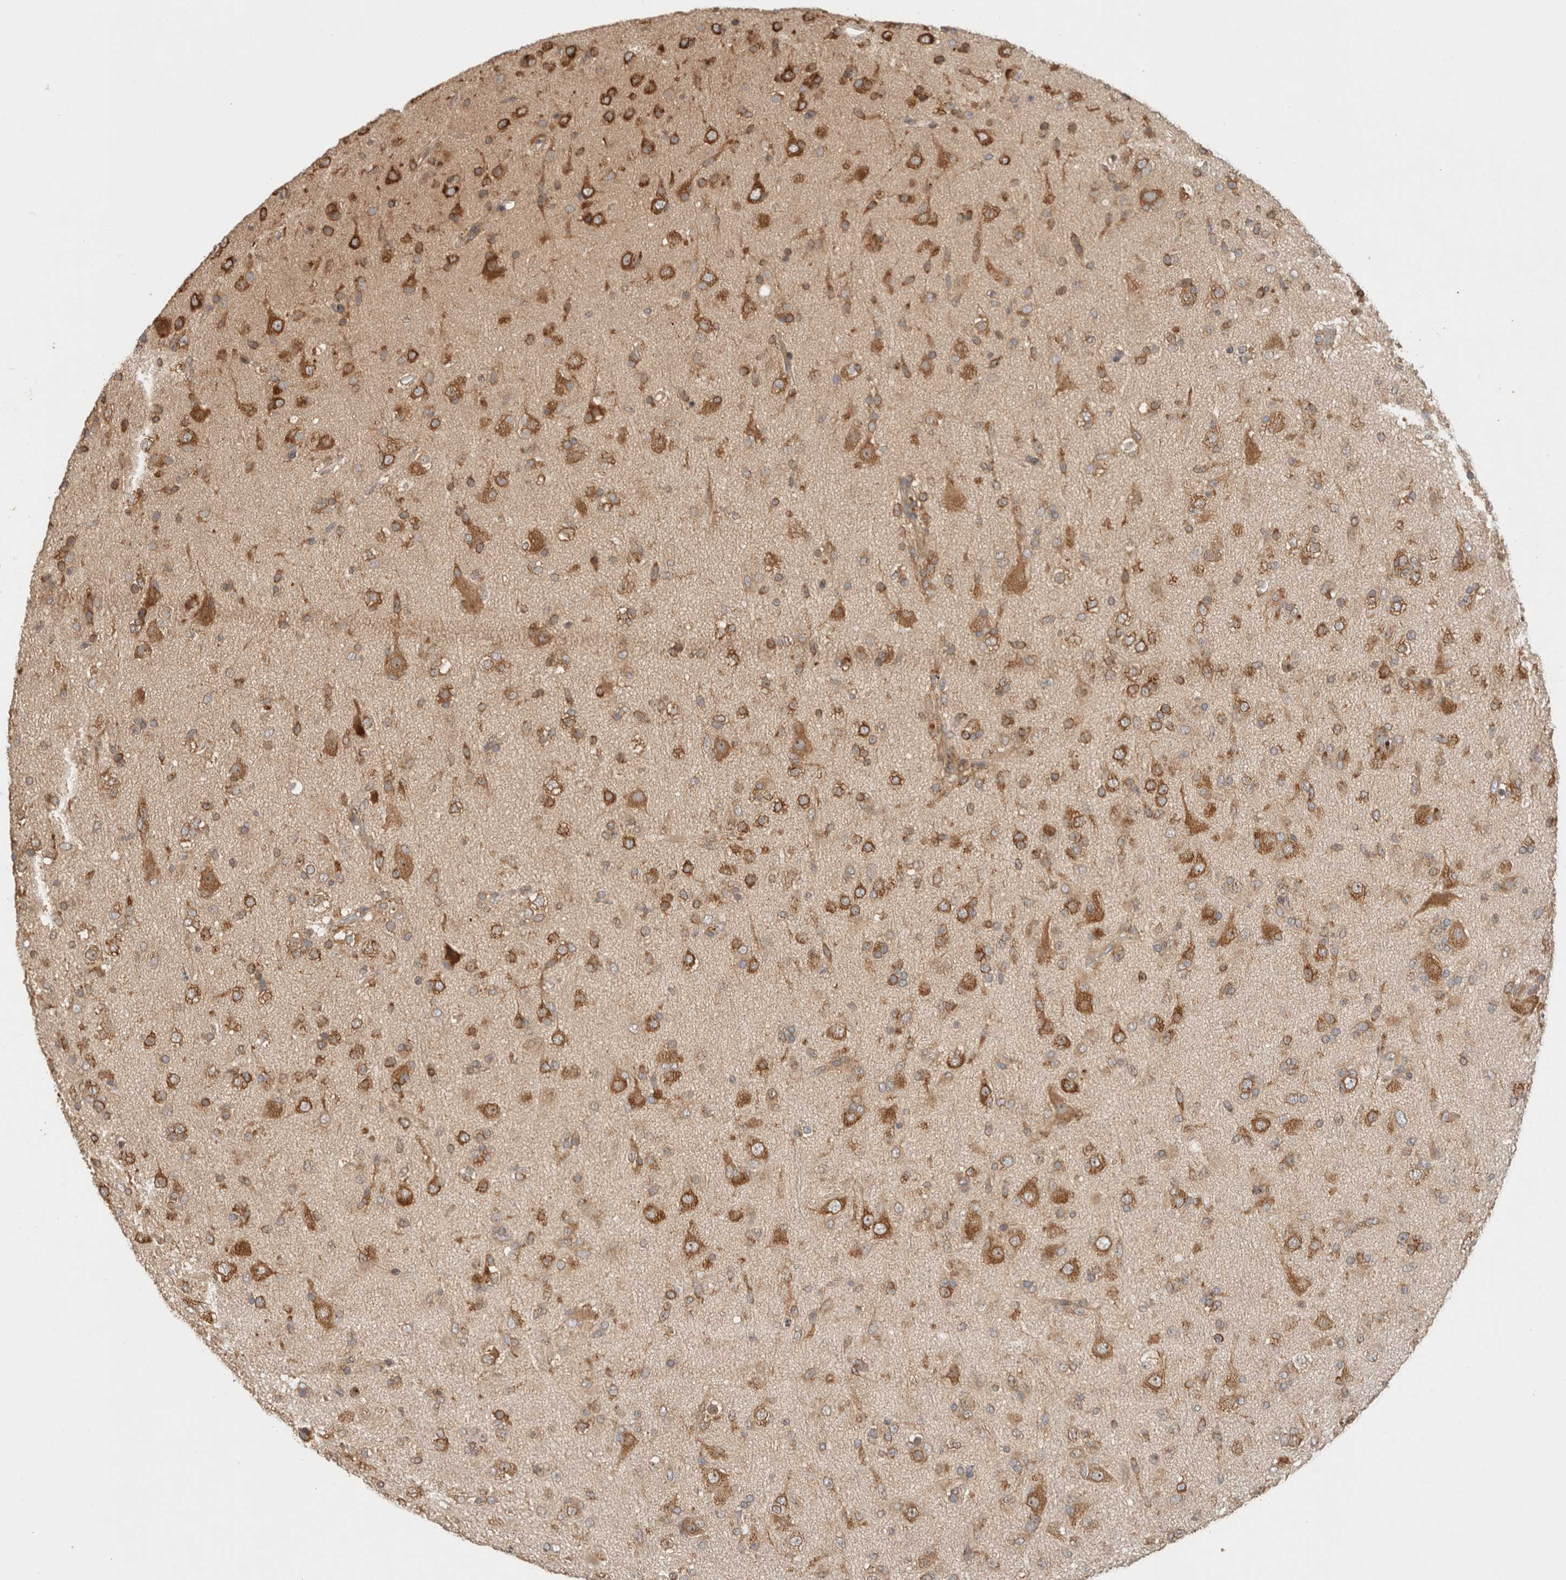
{"staining": {"intensity": "moderate", "quantity": ">75%", "location": "cytoplasmic/membranous"}, "tissue": "glioma", "cell_type": "Tumor cells", "image_type": "cancer", "snomed": [{"axis": "morphology", "description": "Glioma, malignant, Low grade"}, {"axis": "topography", "description": "Brain"}], "caption": "High-magnification brightfield microscopy of low-grade glioma (malignant) stained with DAB (brown) and counterstained with hematoxylin (blue). tumor cells exhibit moderate cytoplasmic/membranous staining is appreciated in approximately>75% of cells. The protein of interest is stained brown, and the nuclei are stained in blue (DAB IHC with brightfield microscopy, high magnification).", "gene": "PUM1", "patient": {"sex": "male", "age": 65}}